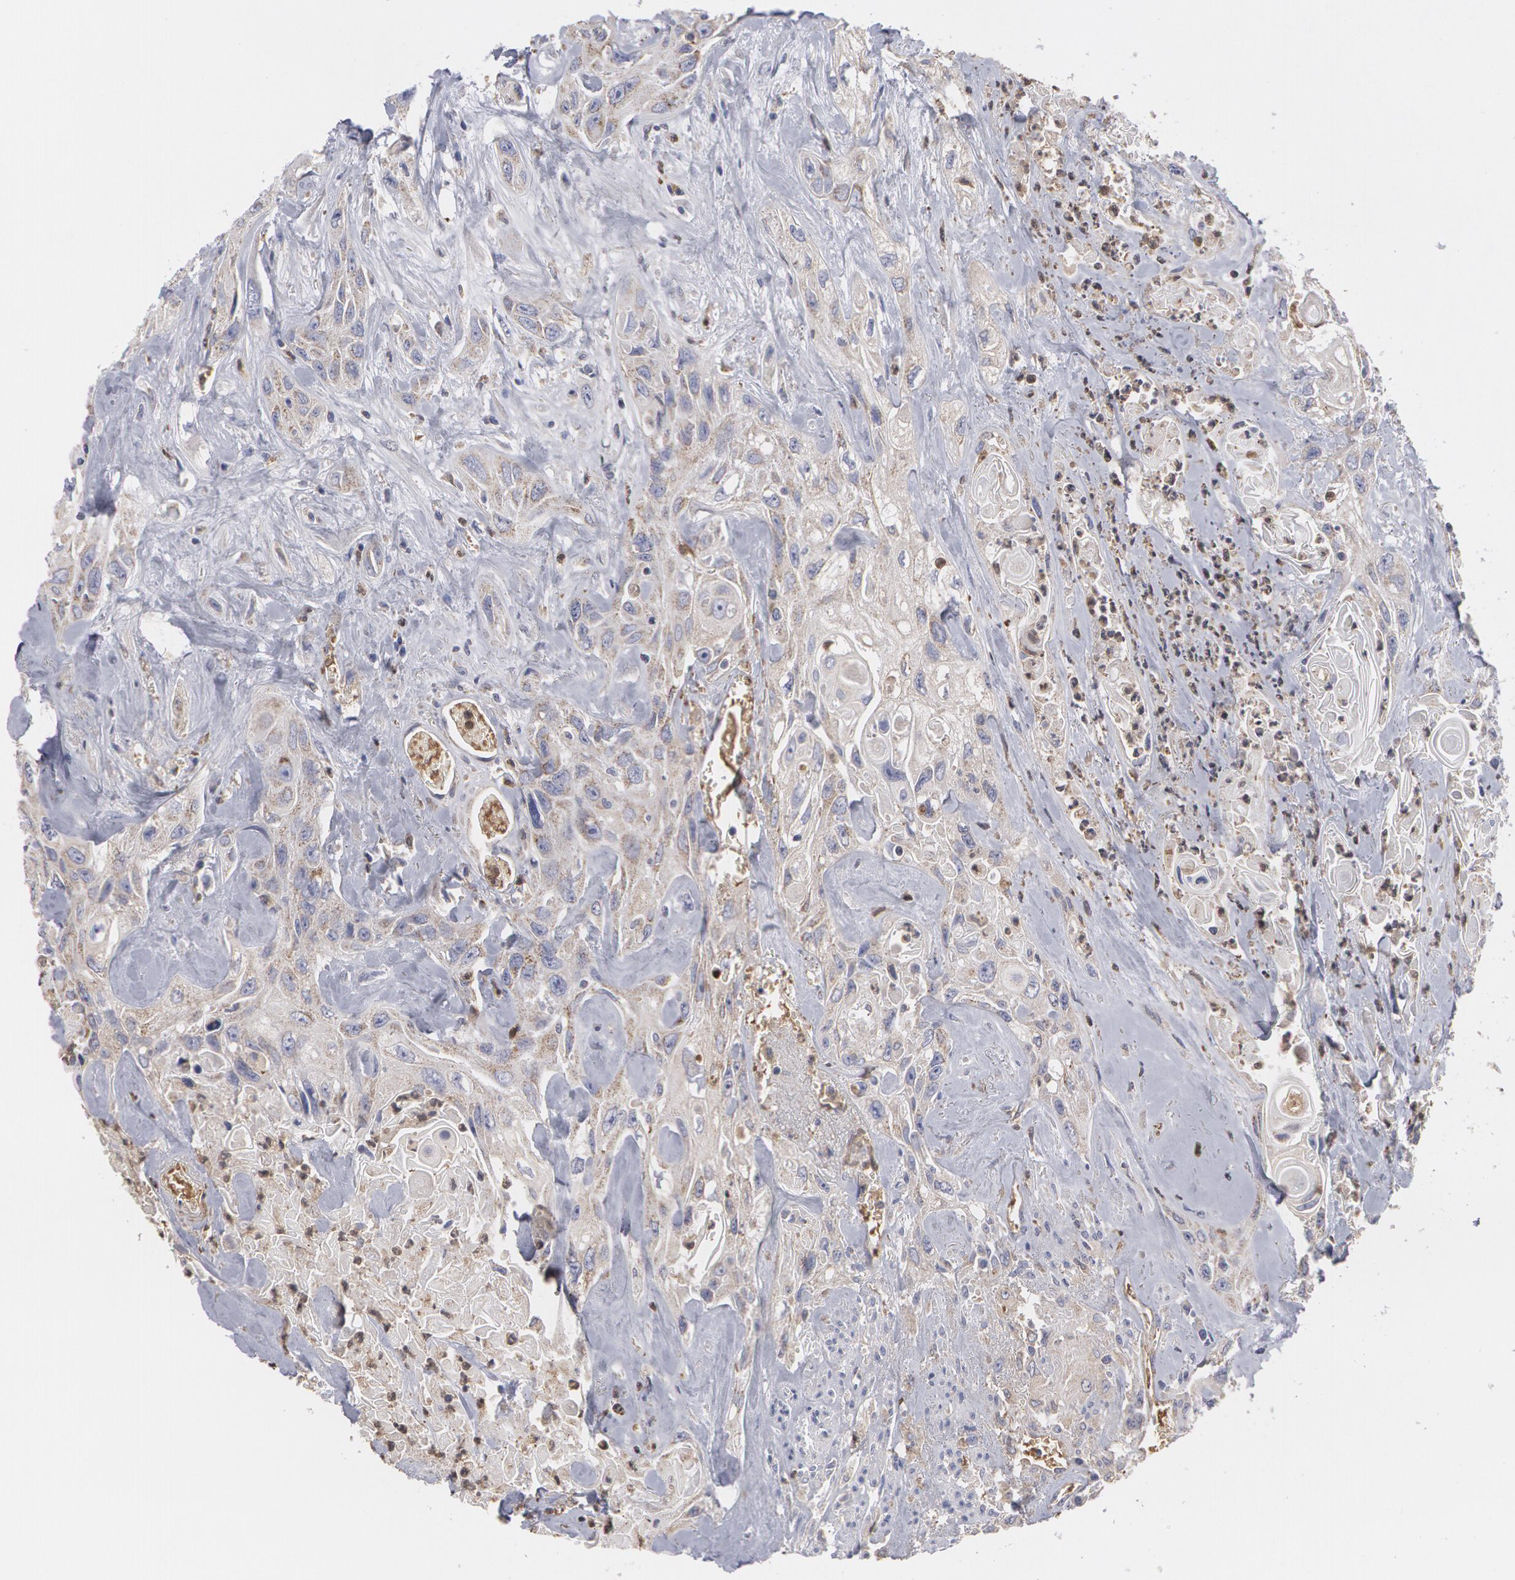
{"staining": {"intensity": "weak", "quantity": ">75%", "location": "cytoplasmic/membranous"}, "tissue": "urothelial cancer", "cell_type": "Tumor cells", "image_type": "cancer", "snomed": [{"axis": "morphology", "description": "Urothelial carcinoma, High grade"}, {"axis": "topography", "description": "Urinary bladder"}], "caption": "Approximately >75% of tumor cells in human urothelial cancer display weak cytoplasmic/membranous protein staining as visualized by brown immunohistochemical staining.", "gene": "CAT", "patient": {"sex": "female", "age": 84}}